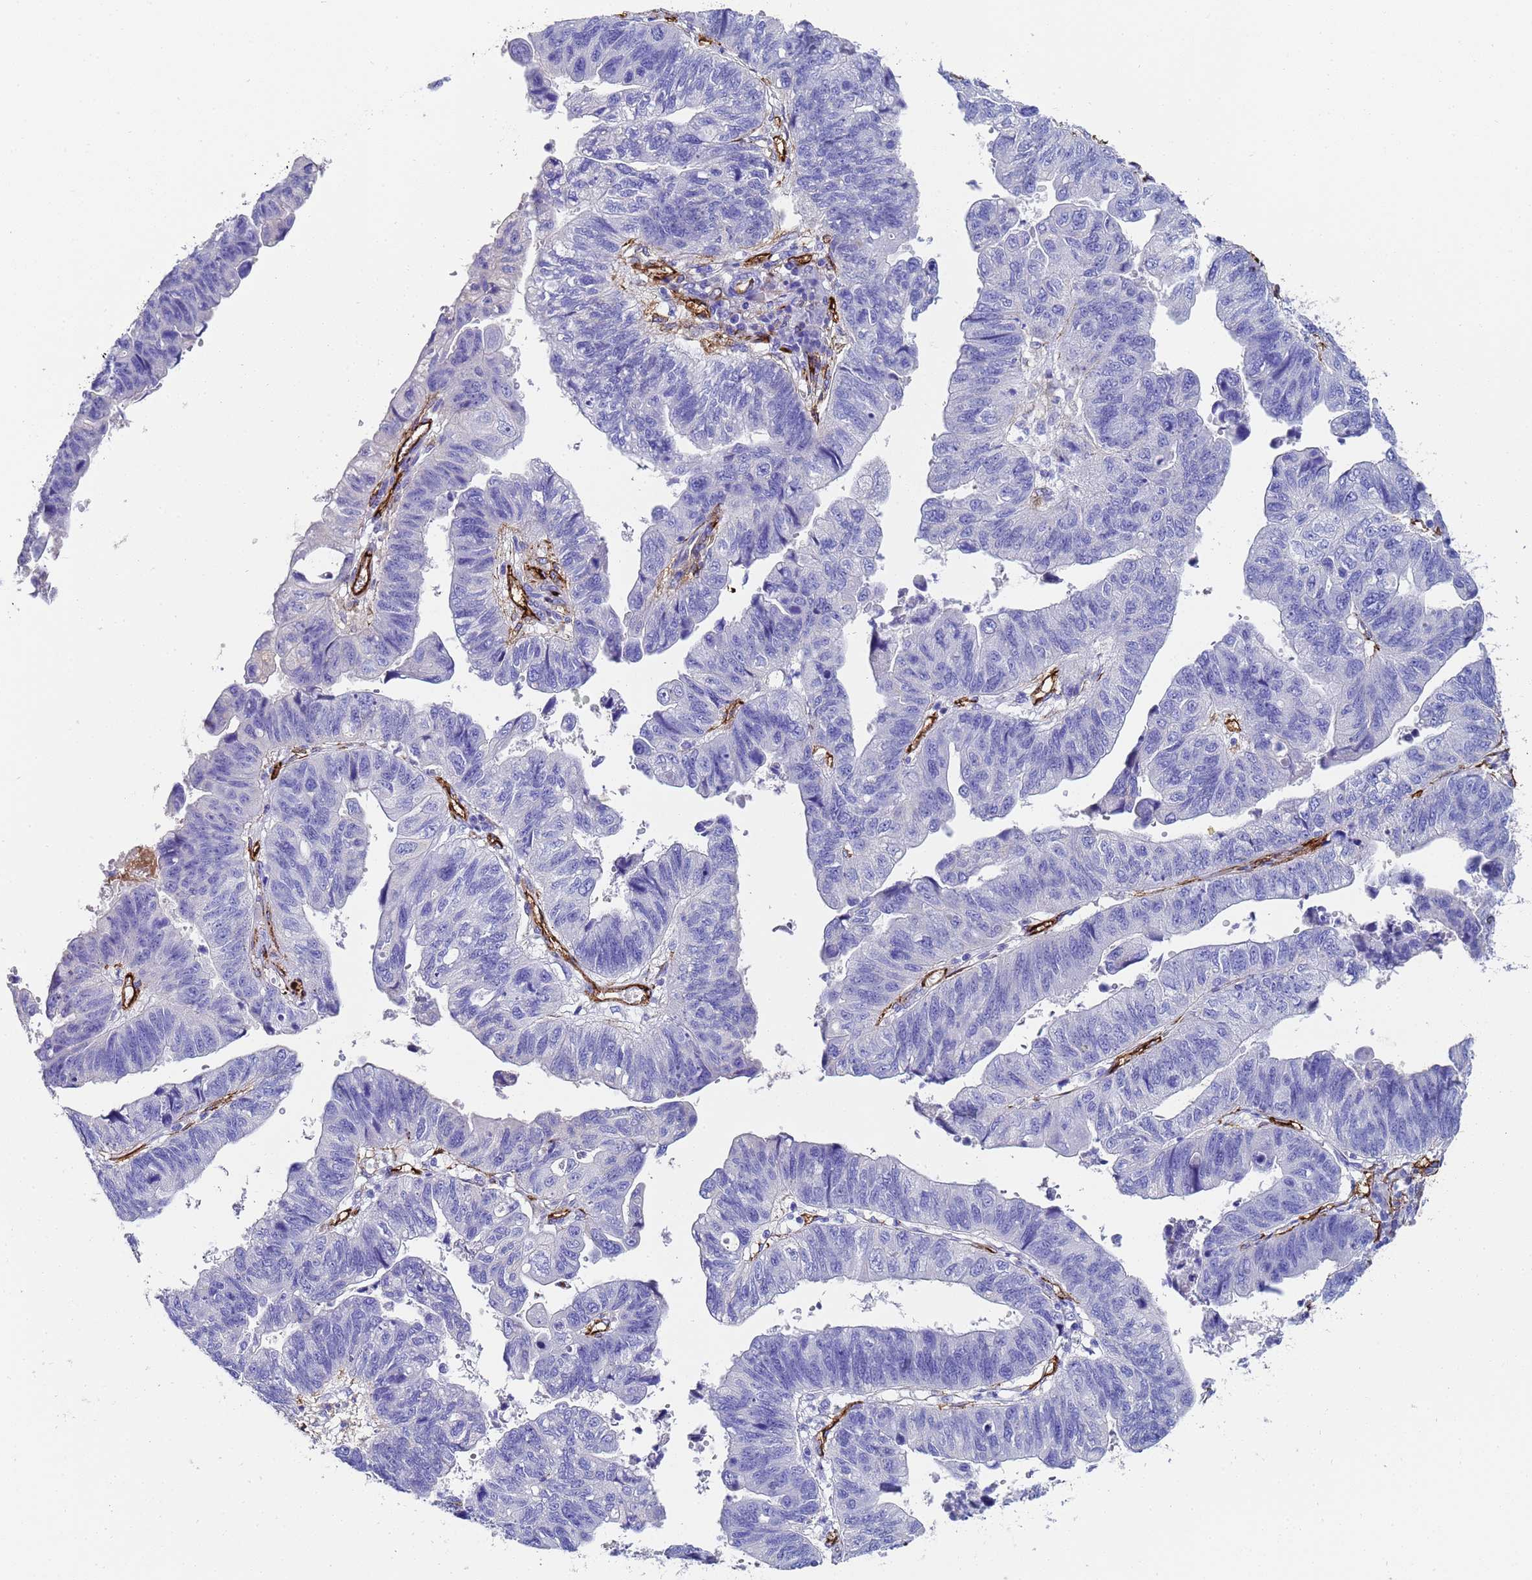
{"staining": {"intensity": "negative", "quantity": "none", "location": "none"}, "tissue": "stomach cancer", "cell_type": "Tumor cells", "image_type": "cancer", "snomed": [{"axis": "morphology", "description": "Adenocarcinoma, NOS"}, {"axis": "topography", "description": "Stomach"}], "caption": "The photomicrograph displays no staining of tumor cells in adenocarcinoma (stomach).", "gene": "ADIPOQ", "patient": {"sex": "male", "age": 59}}